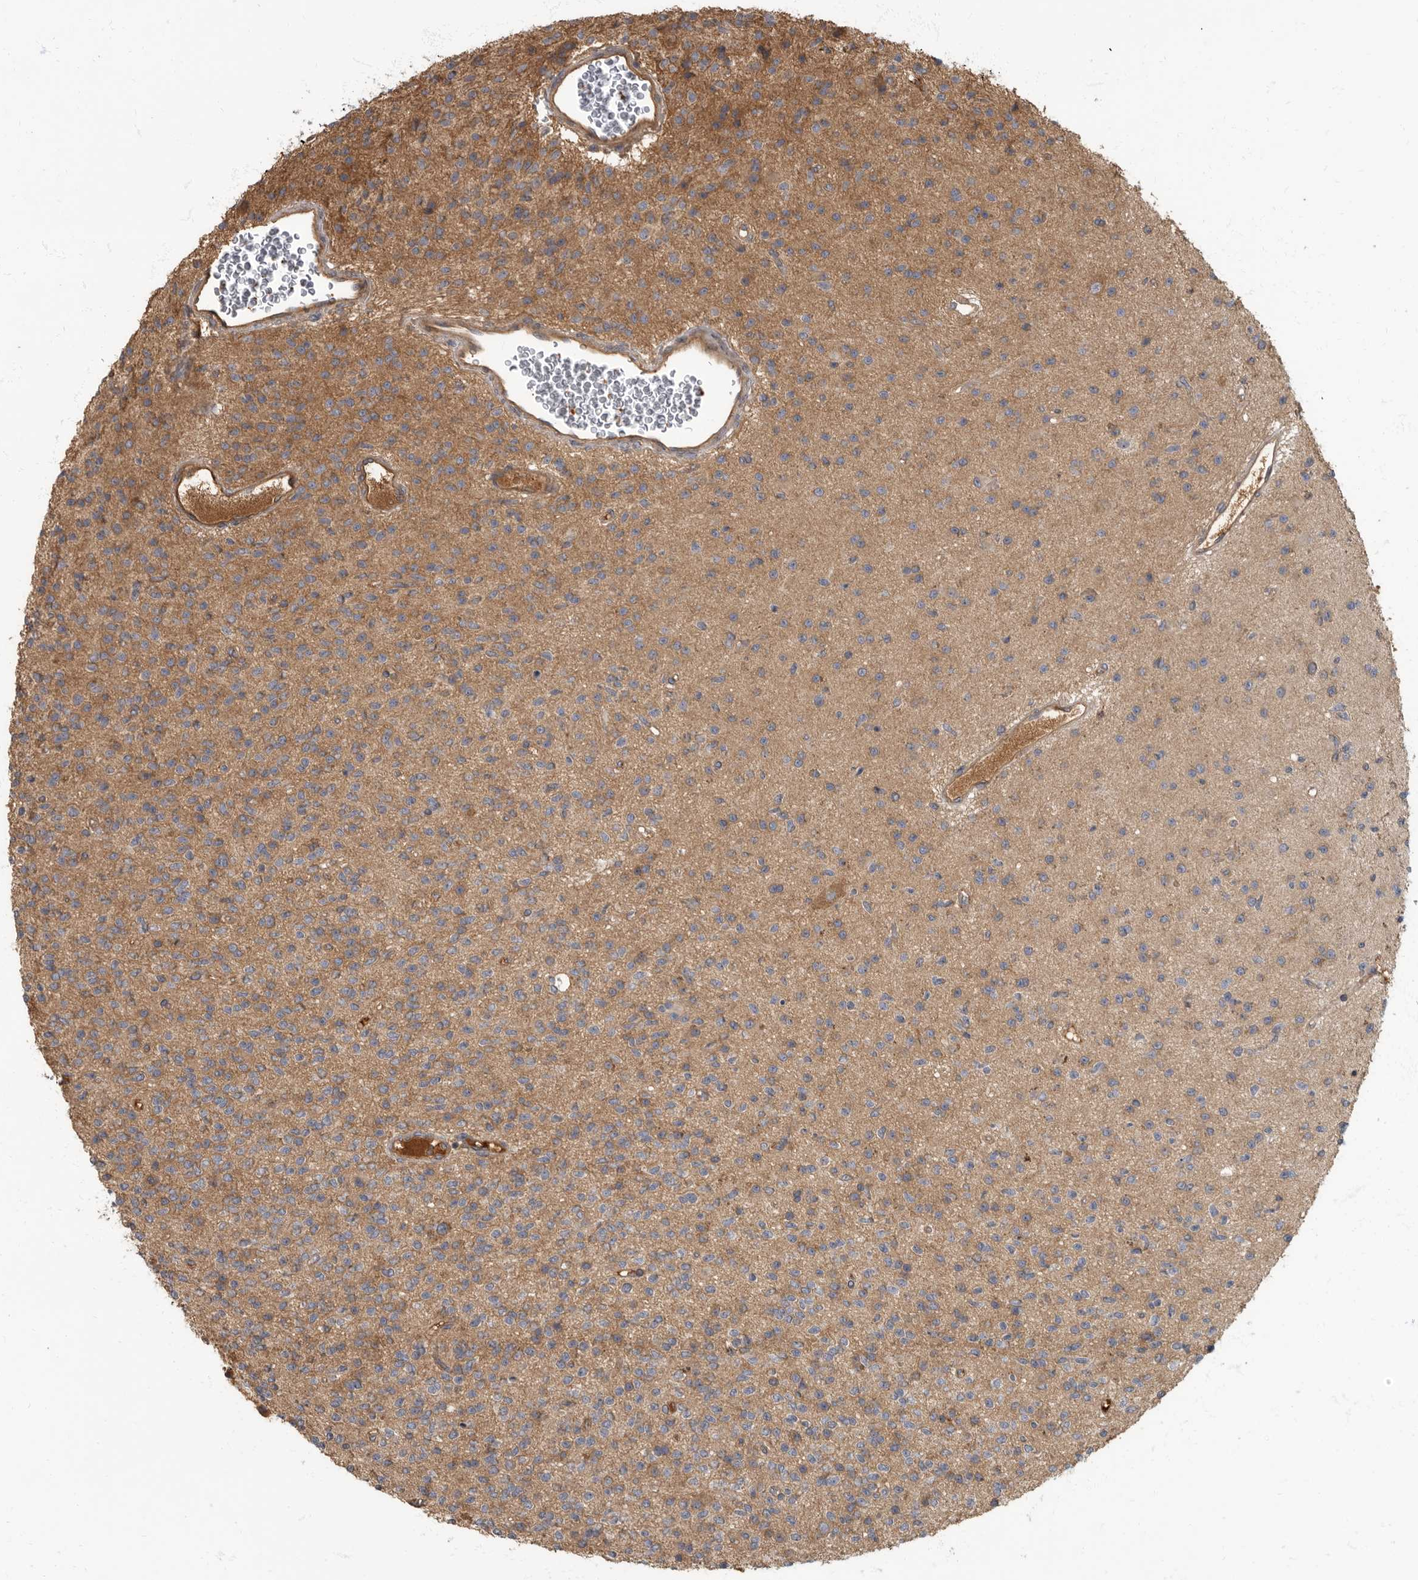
{"staining": {"intensity": "moderate", "quantity": ">75%", "location": "cytoplasmic/membranous"}, "tissue": "glioma", "cell_type": "Tumor cells", "image_type": "cancer", "snomed": [{"axis": "morphology", "description": "Glioma, malignant, High grade"}, {"axis": "topography", "description": "Brain"}], "caption": "A medium amount of moderate cytoplasmic/membranous staining is appreciated in approximately >75% of tumor cells in malignant glioma (high-grade) tissue.", "gene": "DAAM1", "patient": {"sex": "male", "age": 34}}